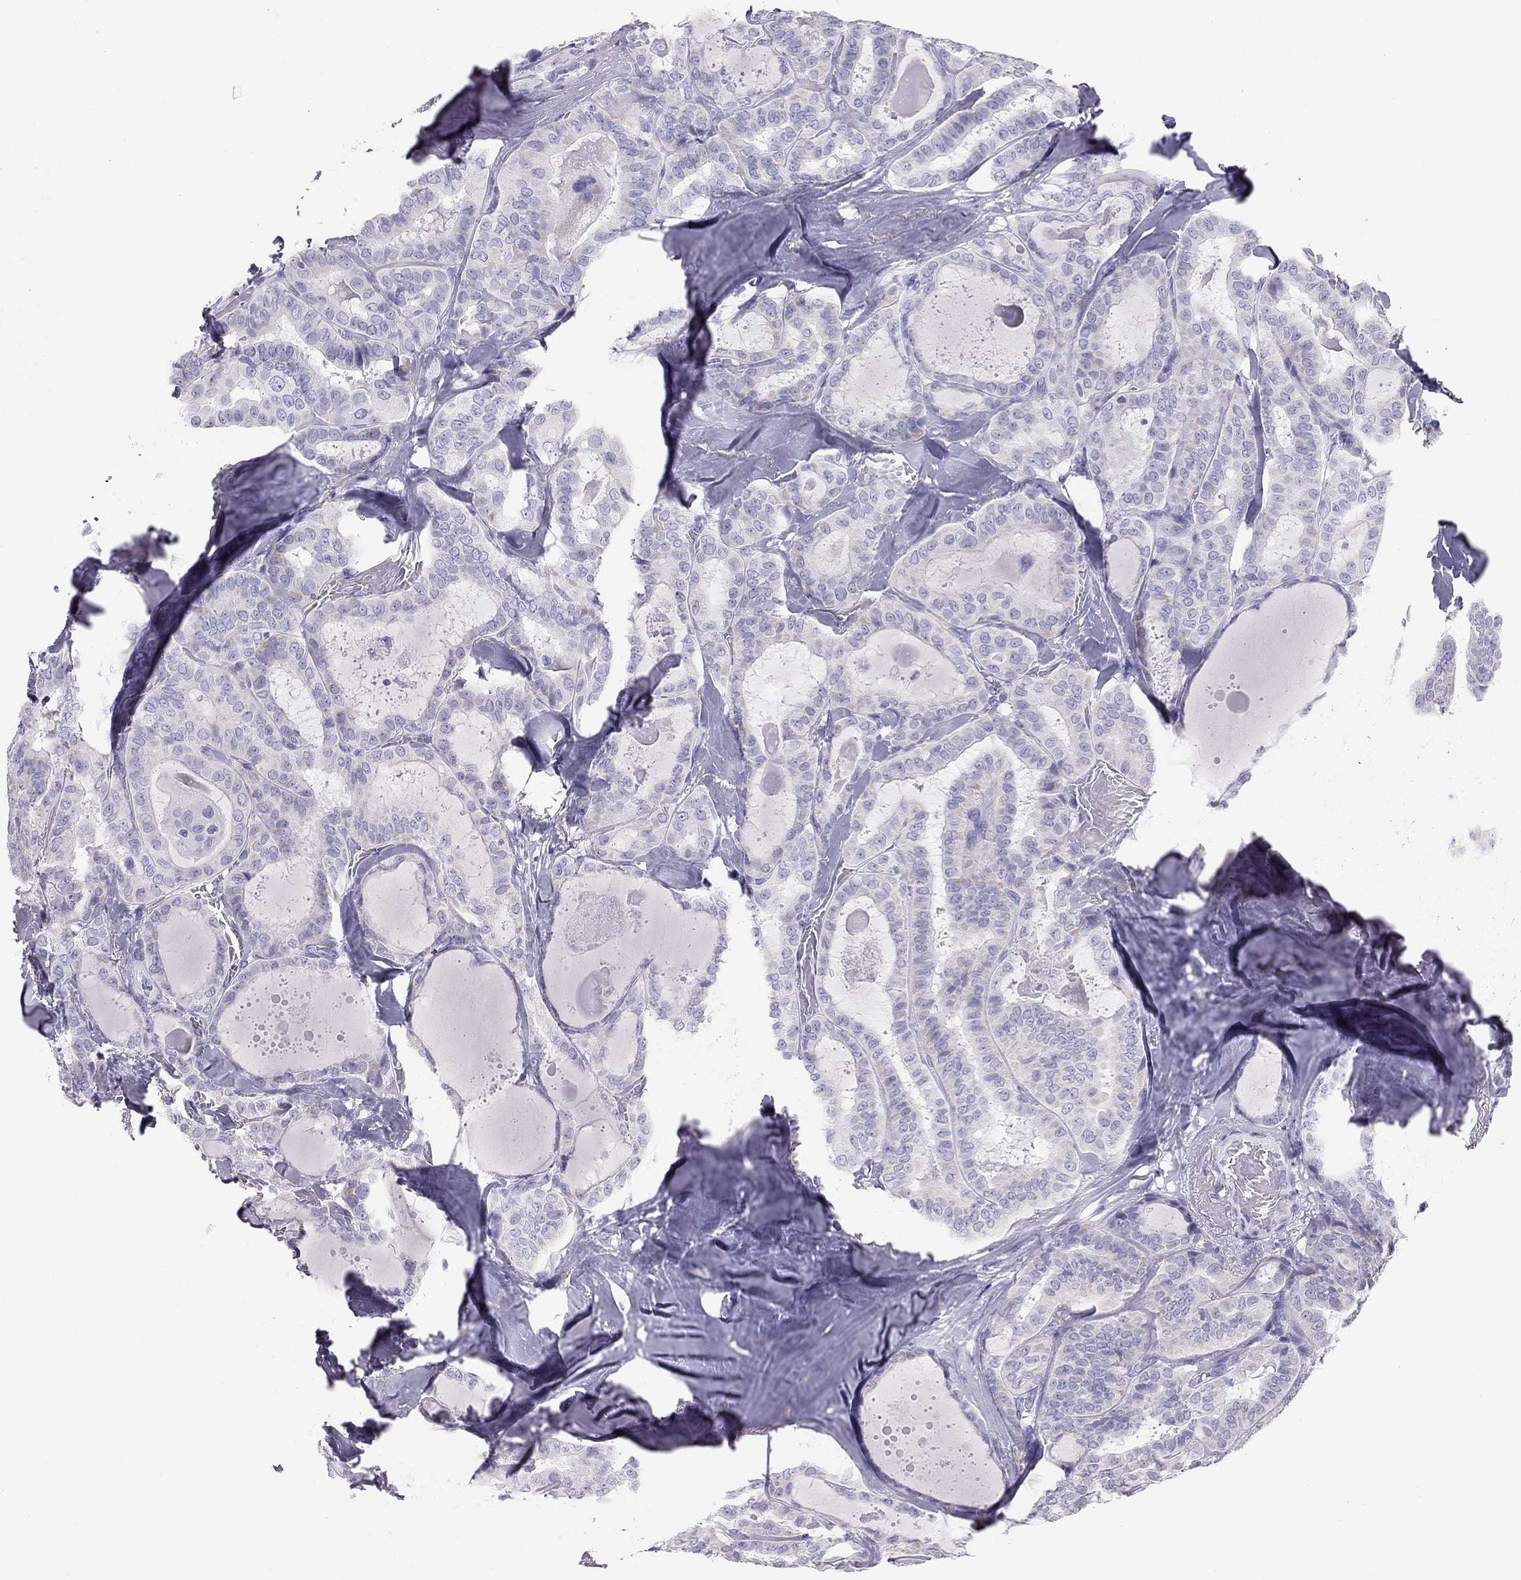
{"staining": {"intensity": "moderate", "quantity": "<25%", "location": "cytoplasmic/membranous"}, "tissue": "thyroid cancer", "cell_type": "Tumor cells", "image_type": "cancer", "snomed": [{"axis": "morphology", "description": "Papillary adenocarcinoma, NOS"}, {"axis": "topography", "description": "Thyroid gland"}], "caption": "Moderate cytoplasmic/membranous protein staining is appreciated in about <25% of tumor cells in thyroid cancer (papillary adenocarcinoma).", "gene": "TRPM3", "patient": {"sex": "female", "age": 39}}